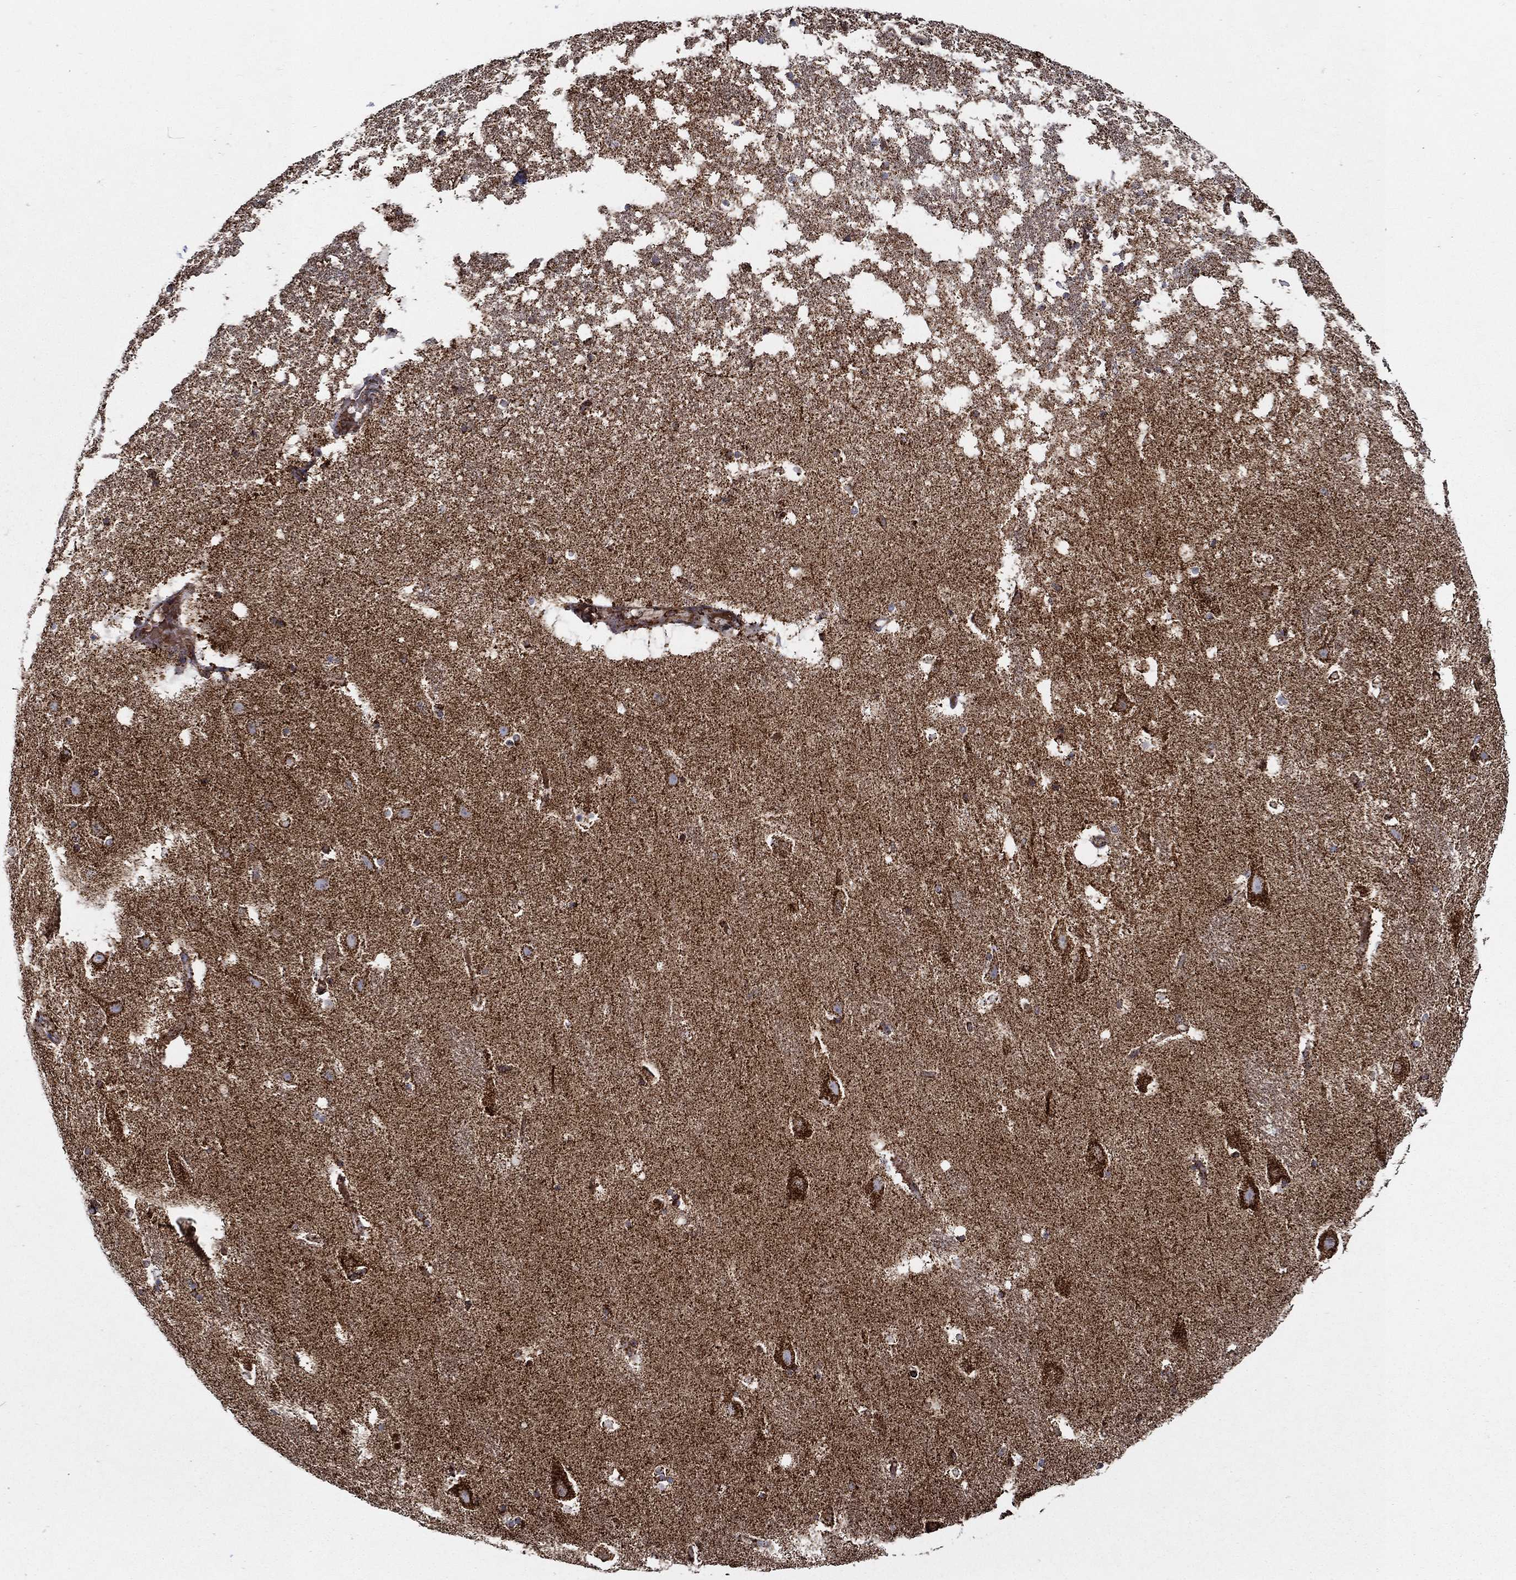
{"staining": {"intensity": "moderate", "quantity": "<25%", "location": "cytoplasmic/membranous"}, "tissue": "hippocampus", "cell_type": "Glial cells", "image_type": "normal", "snomed": [{"axis": "morphology", "description": "Normal tissue, NOS"}, {"axis": "topography", "description": "Hippocampus"}], "caption": "Immunohistochemistry staining of unremarkable hippocampus, which reveals low levels of moderate cytoplasmic/membranous positivity in about <25% of glial cells indicating moderate cytoplasmic/membranous protein positivity. The staining was performed using DAB (brown) for protein detection and nuclei were counterstained in hematoxylin (blue).", "gene": "MT", "patient": {"sex": "male", "age": 49}}